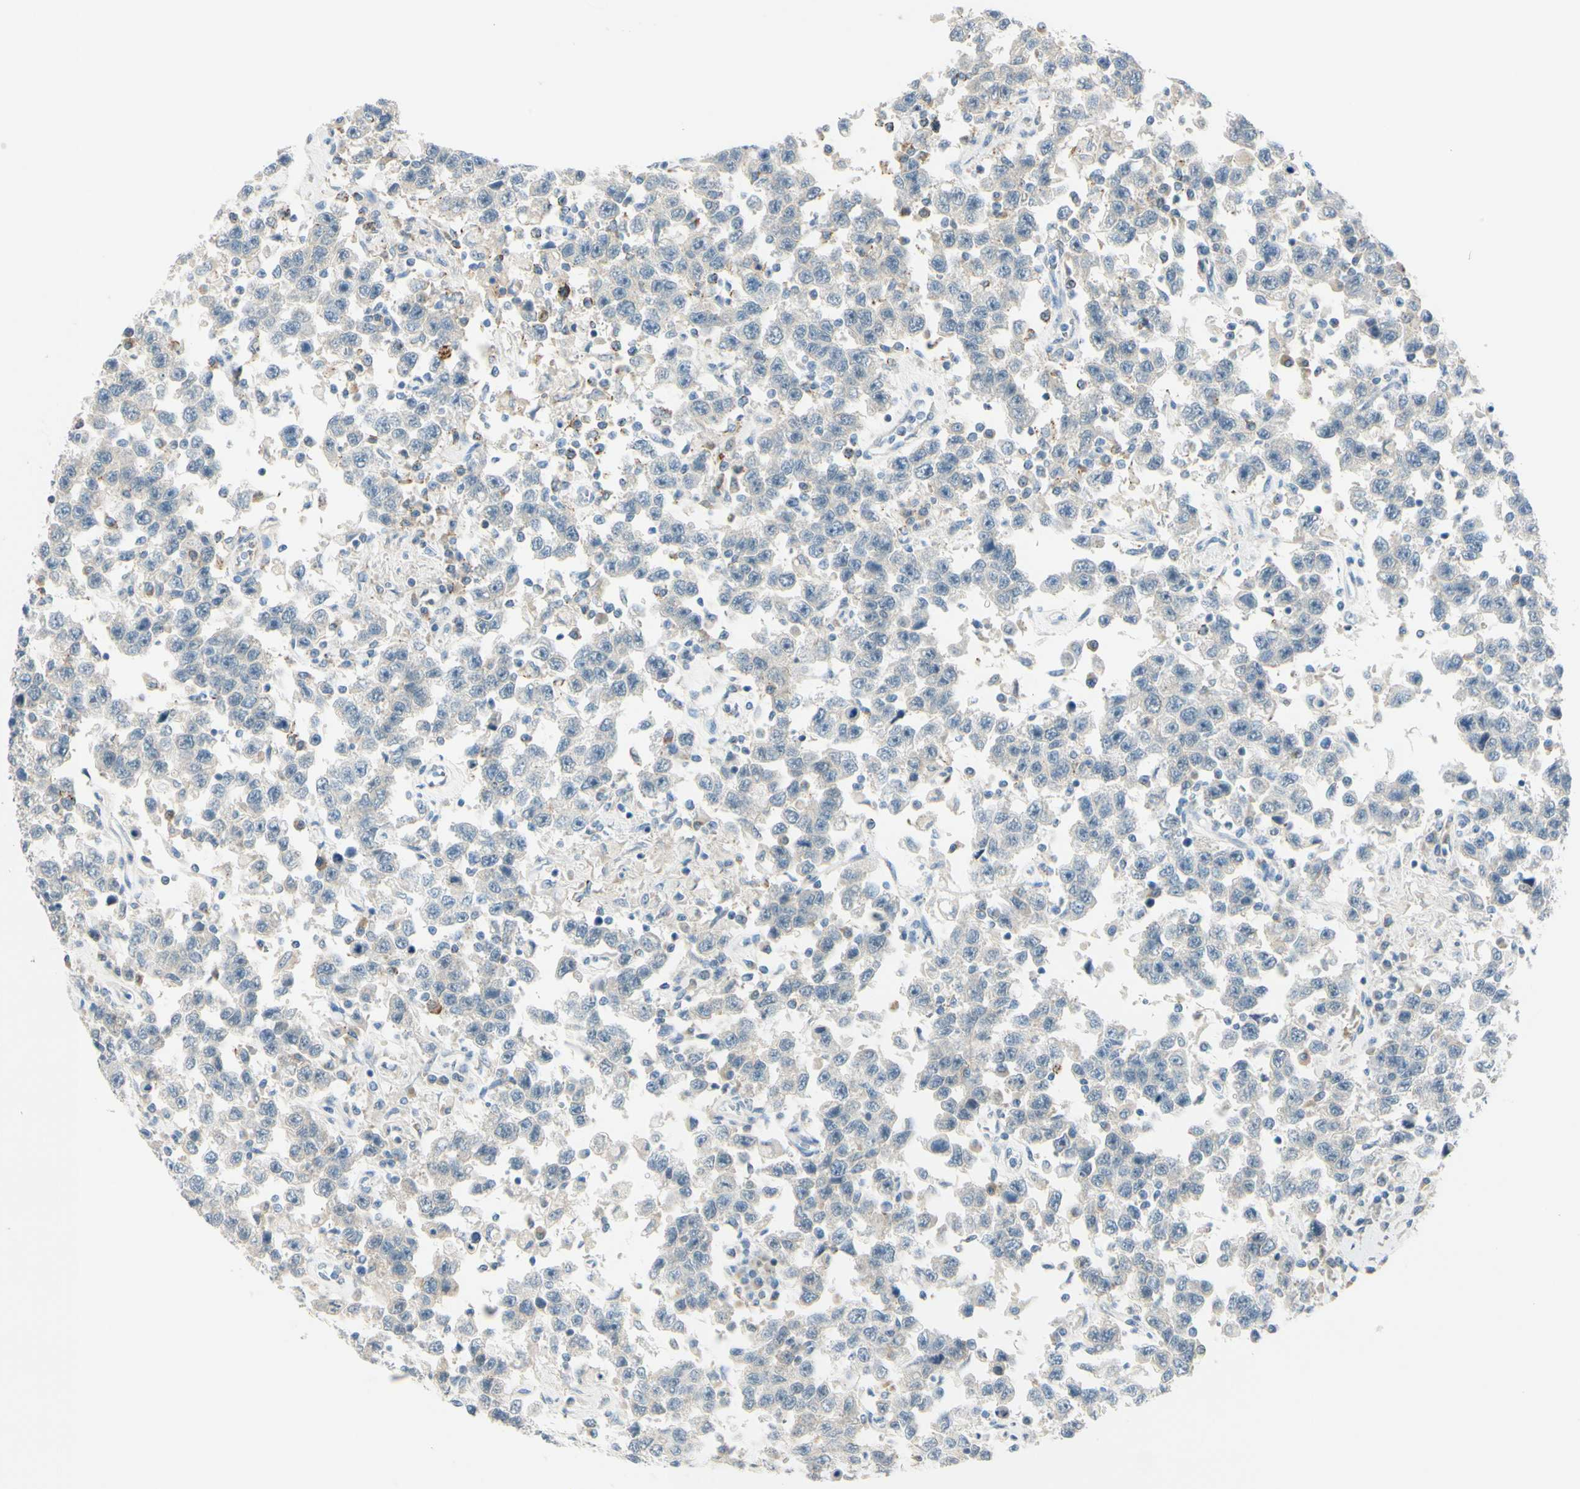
{"staining": {"intensity": "negative", "quantity": "none", "location": "none"}, "tissue": "testis cancer", "cell_type": "Tumor cells", "image_type": "cancer", "snomed": [{"axis": "morphology", "description": "Seminoma, NOS"}, {"axis": "topography", "description": "Testis"}], "caption": "IHC image of neoplastic tissue: human seminoma (testis) stained with DAB reveals no significant protein expression in tumor cells.", "gene": "GALNT5", "patient": {"sex": "male", "age": 41}}